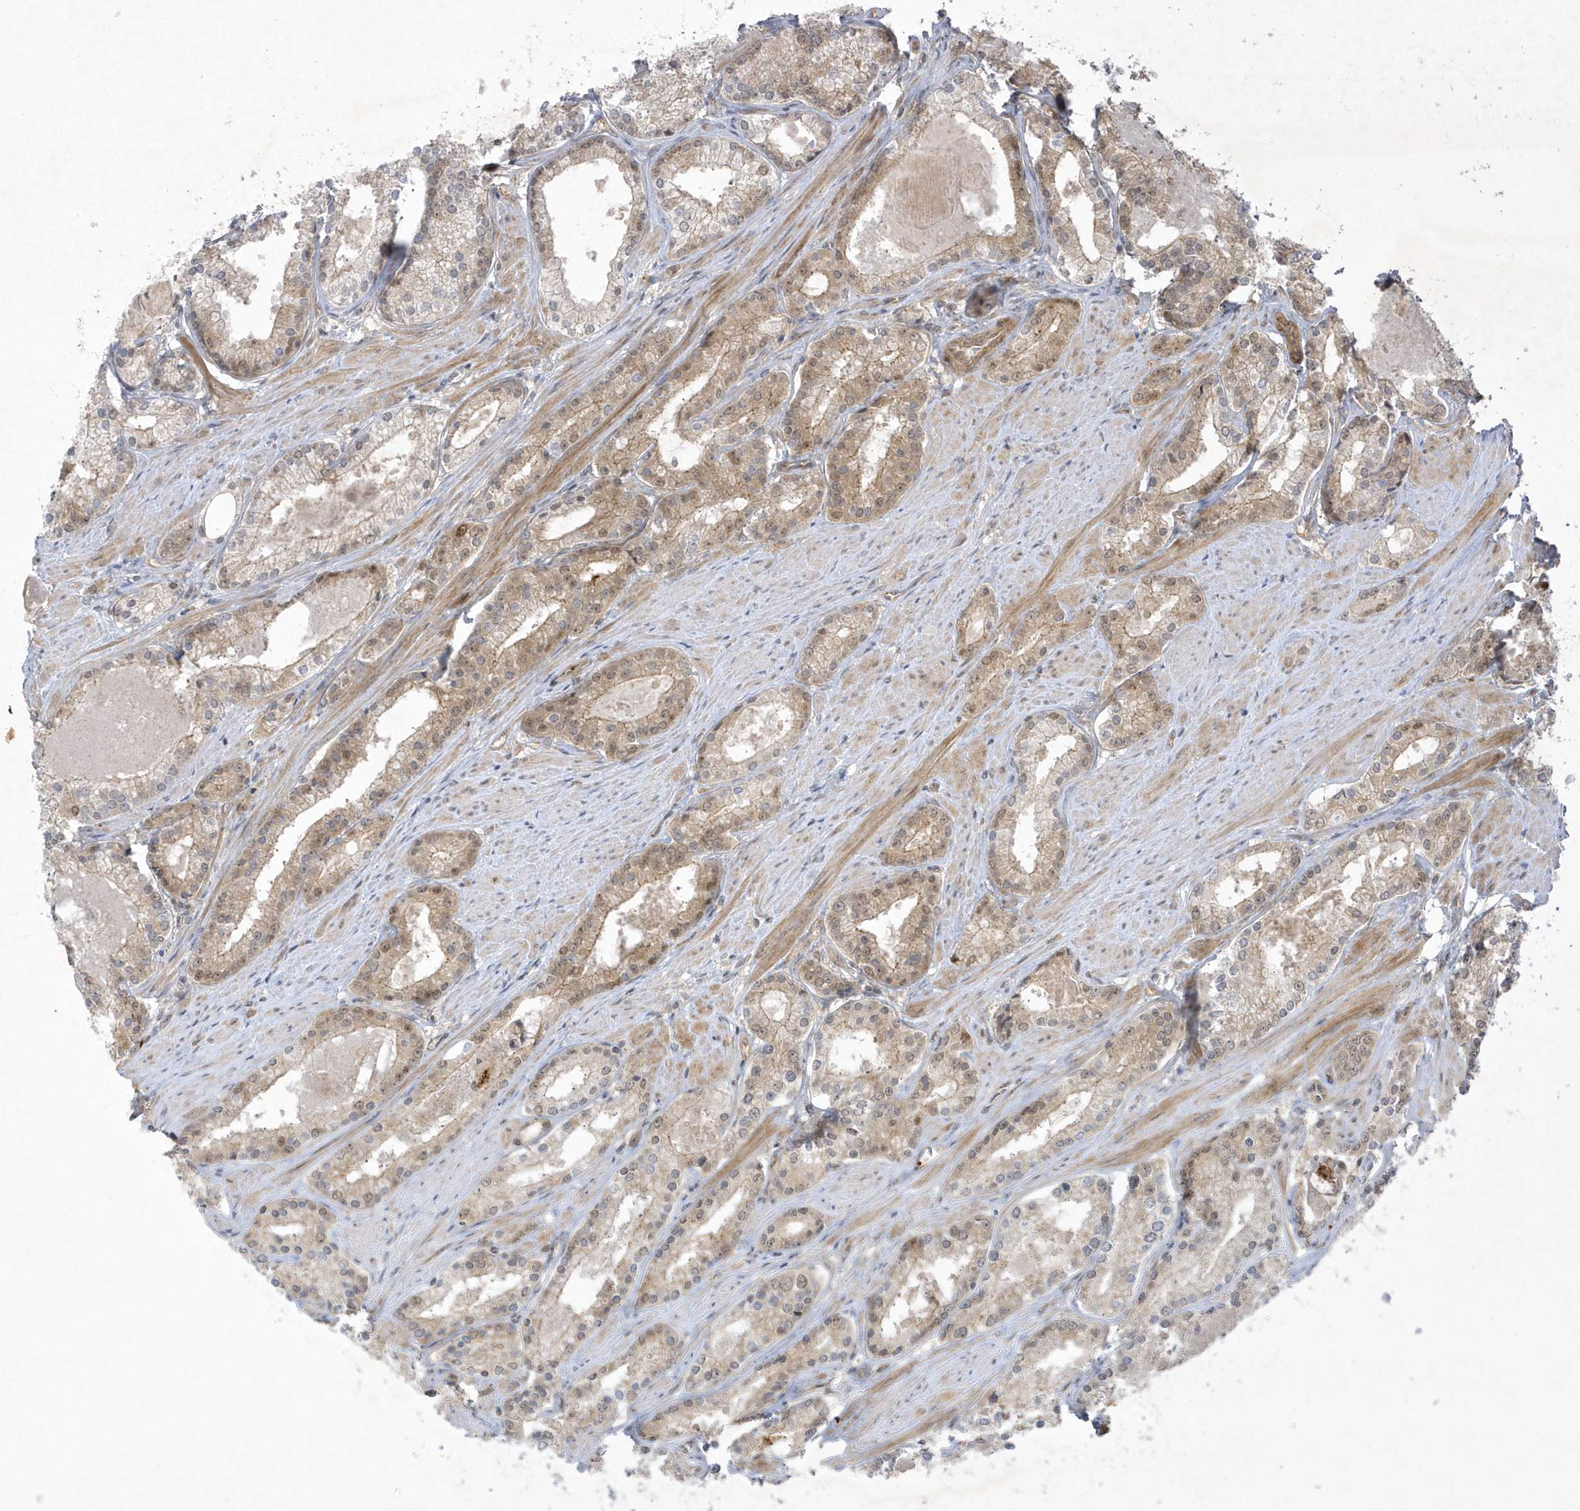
{"staining": {"intensity": "moderate", "quantity": "25%-75%", "location": "cytoplasmic/membranous,nuclear"}, "tissue": "prostate cancer", "cell_type": "Tumor cells", "image_type": "cancer", "snomed": [{"axis": "morphology", "description": "Adenocarcinoma, Low grade"}, {"axis": "topography", "description": "Prostate"}], "caption": "Moderate cytoplasmic/membranous and nuclear protein staining is present in about 25%-75% of tumor cells in adenocarcinoma (low-grade) (prostate). (Stains: DAB (3,3'-diaminobenzidine) in brown, nuclei in blue, Microscopy: brightfield microscopy at high magnification).", "gene": "NAF1", "patient": {"sex": "male", "age": 54}}